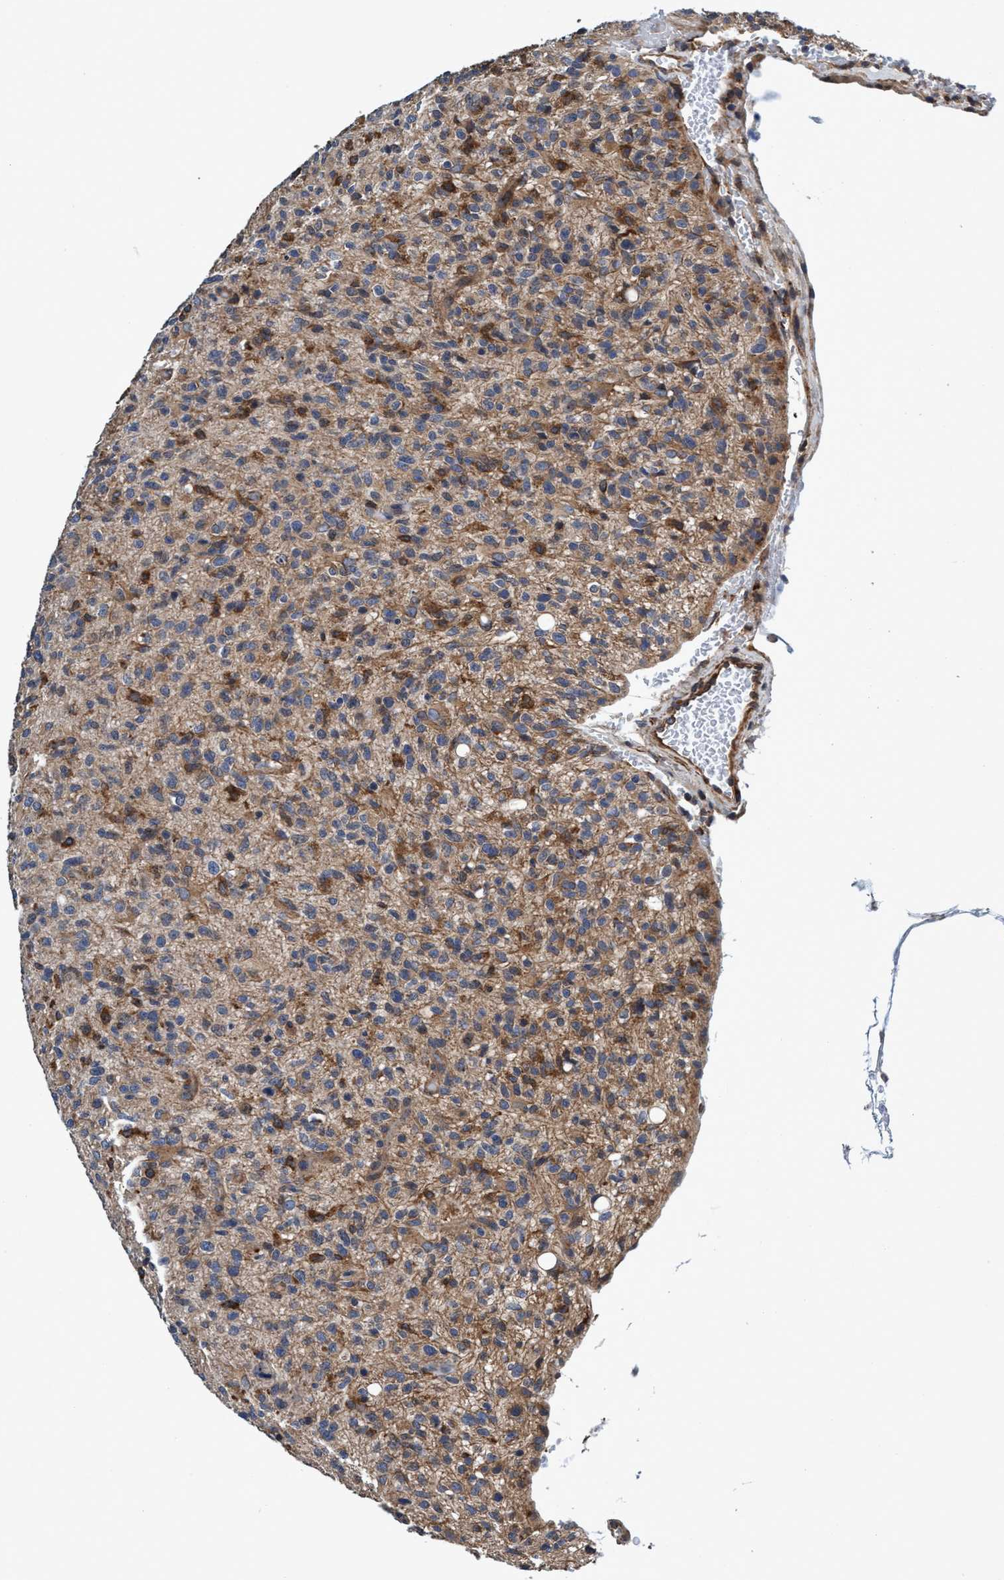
{"staining": {"intensity": "moderate", "quantity": ">75%", "location": "cytoplasmic/membranous"}, "tissue": "glioma", "cell_type": "Tumor cells", "image_type": "cancer", "snomed": [{"axis": "morphology", "description": "Glioma, malignant, High grade"}, {"axis": "topography", "description": "Brain"}], "caption": "A photomicrograph showing moderate cytoplasmic/membranous expression in approximately >75% of tumor cells in glioma, as visualized by brown immunohistochemical staining.", "gene": "CALCOCO2", "patient": {"sex": "male", "age": 71}}